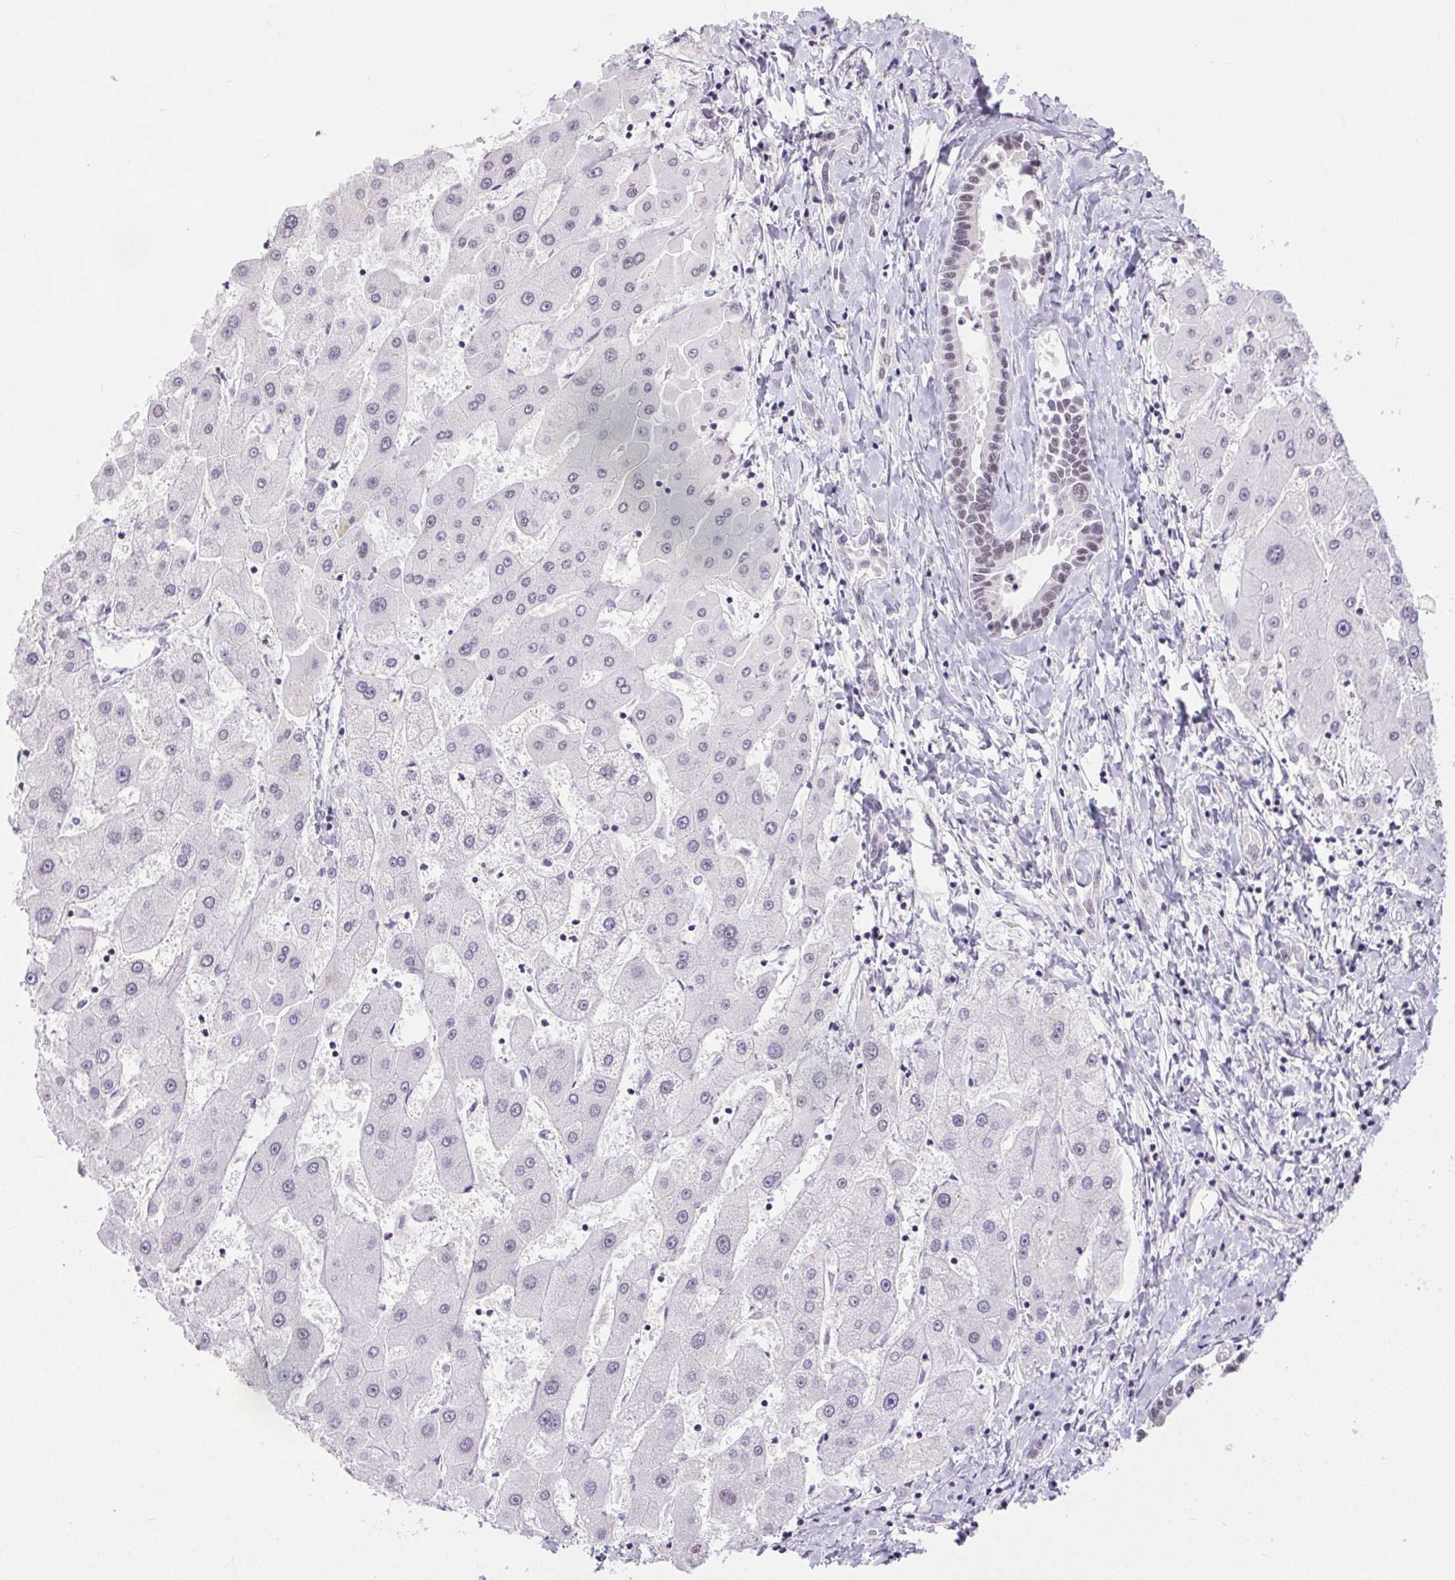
{"staining": {"intensity": "negative", "quantity": "none", "location": "none"}, "tissue": "liver cancer", "cell_type": "Tumor cells", "image_type": "cancer", "snomed": [{"axis": "morphology", "description": "Cholangiocarcinoma"}, {"axis": "topography", "description": "Liver"}], "caption": "The photomicrograph displays no staining of tumor cells in liver cancer (cholangiocarcinoma).", "gene": "DDX17", "patient": {"sex": "male", "age": 66}}